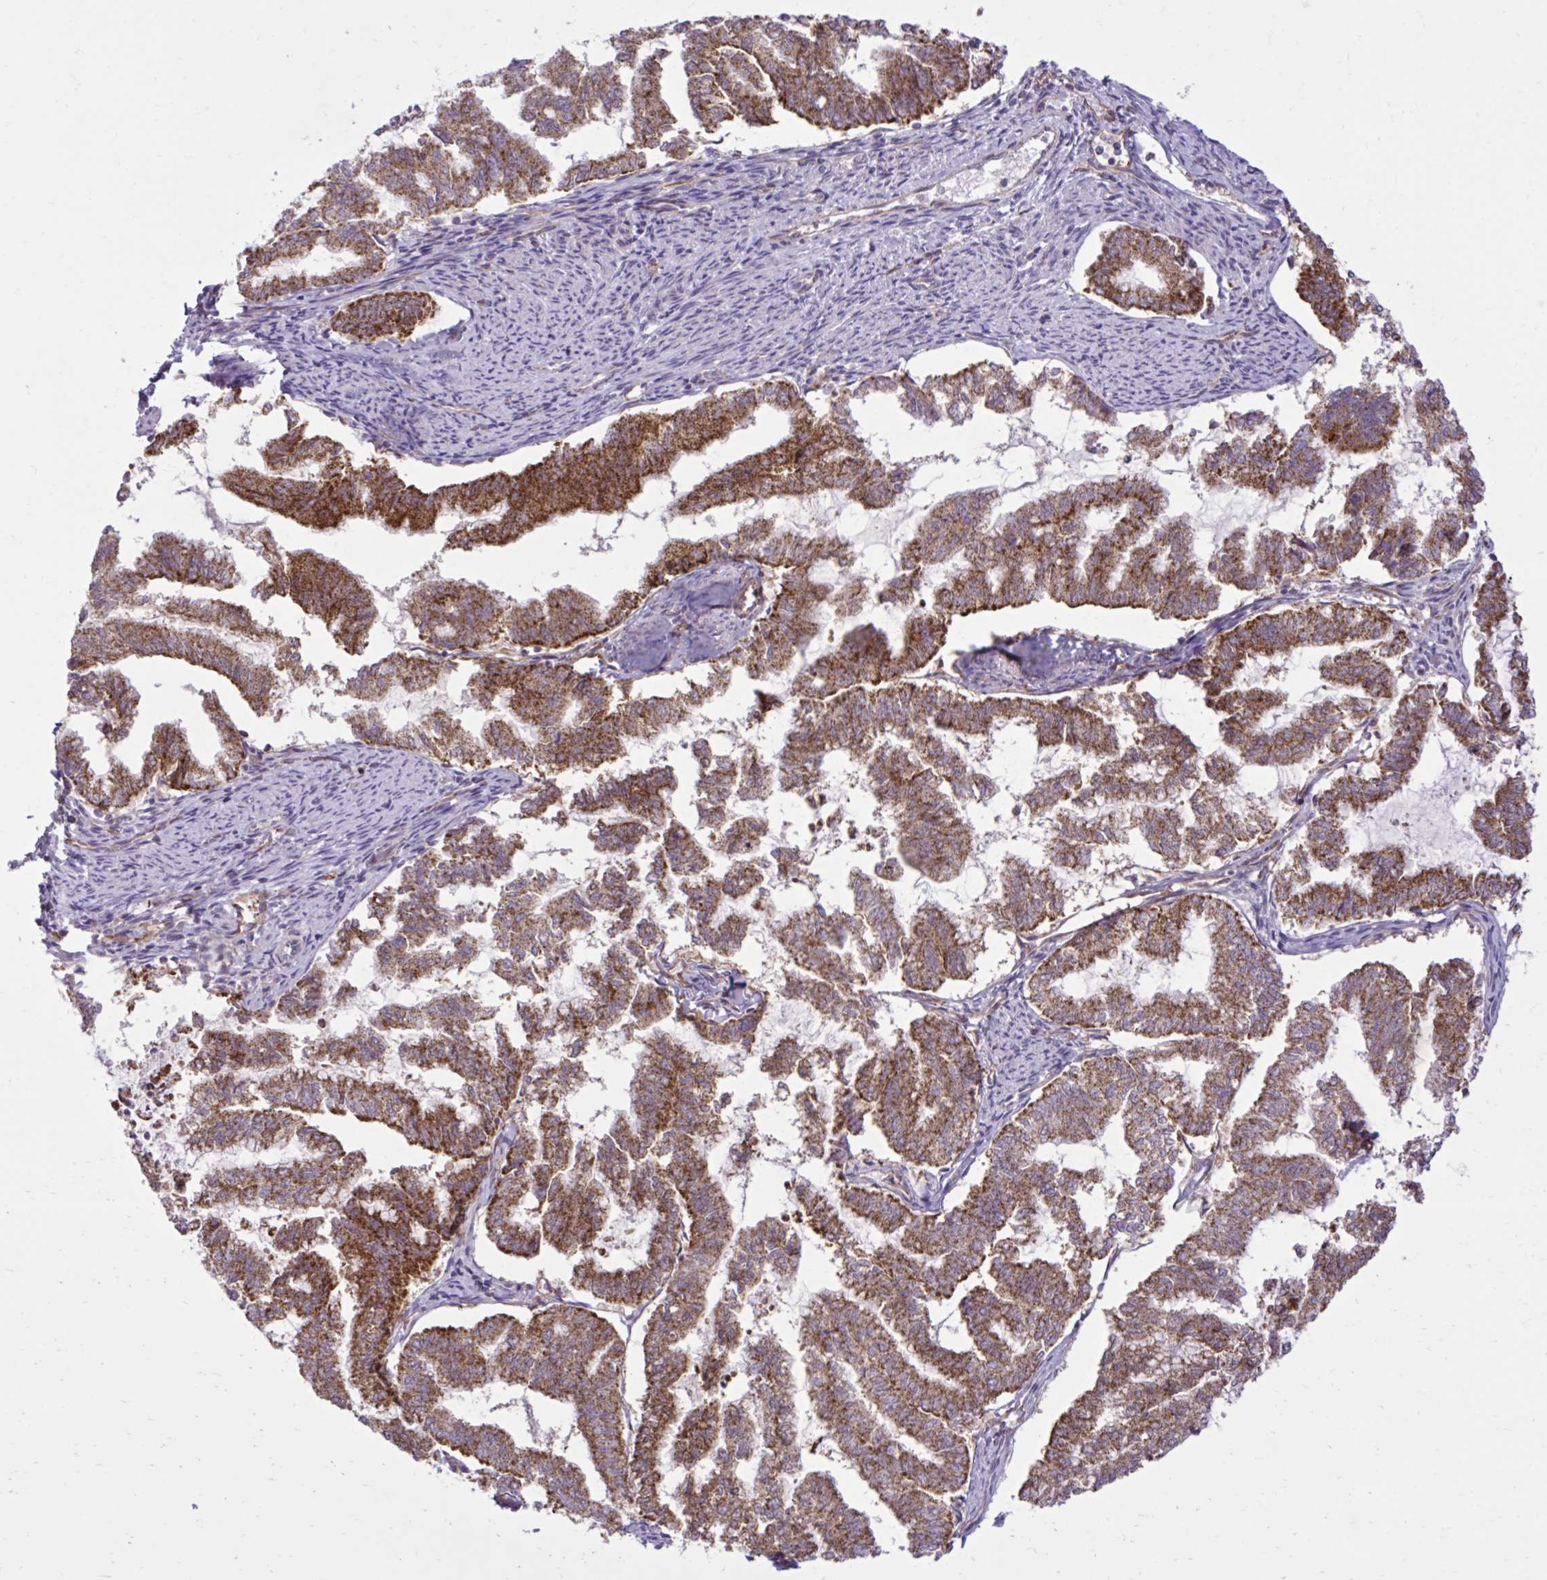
{"staining": {"intensity": "strong", "quantity": ">75%", "location": "cytoplasmic/membranous"}, "tissue": "endometrial cancer", "cell_type": "Tumor cells", "image_type": "cancer", "snomed": [{"axis": "morphology", "description": "Adenocarcinoma, NOS"}, {"axis": "topography", "description": "Endometrium"}], "caption": "Endometrial cancer was stained to show a protein in brown. There is high levels of strong cytoplasmic/membranous staining in about >75% of tumor cells. (Stains: DAB (3,3'-diaminobenzidine) in brown, nuclei in blue, Microscopy: brightfield microscopy at high magnification).", "gene": "LIMS1", "patient": {"sex": "female", "age": 79}}